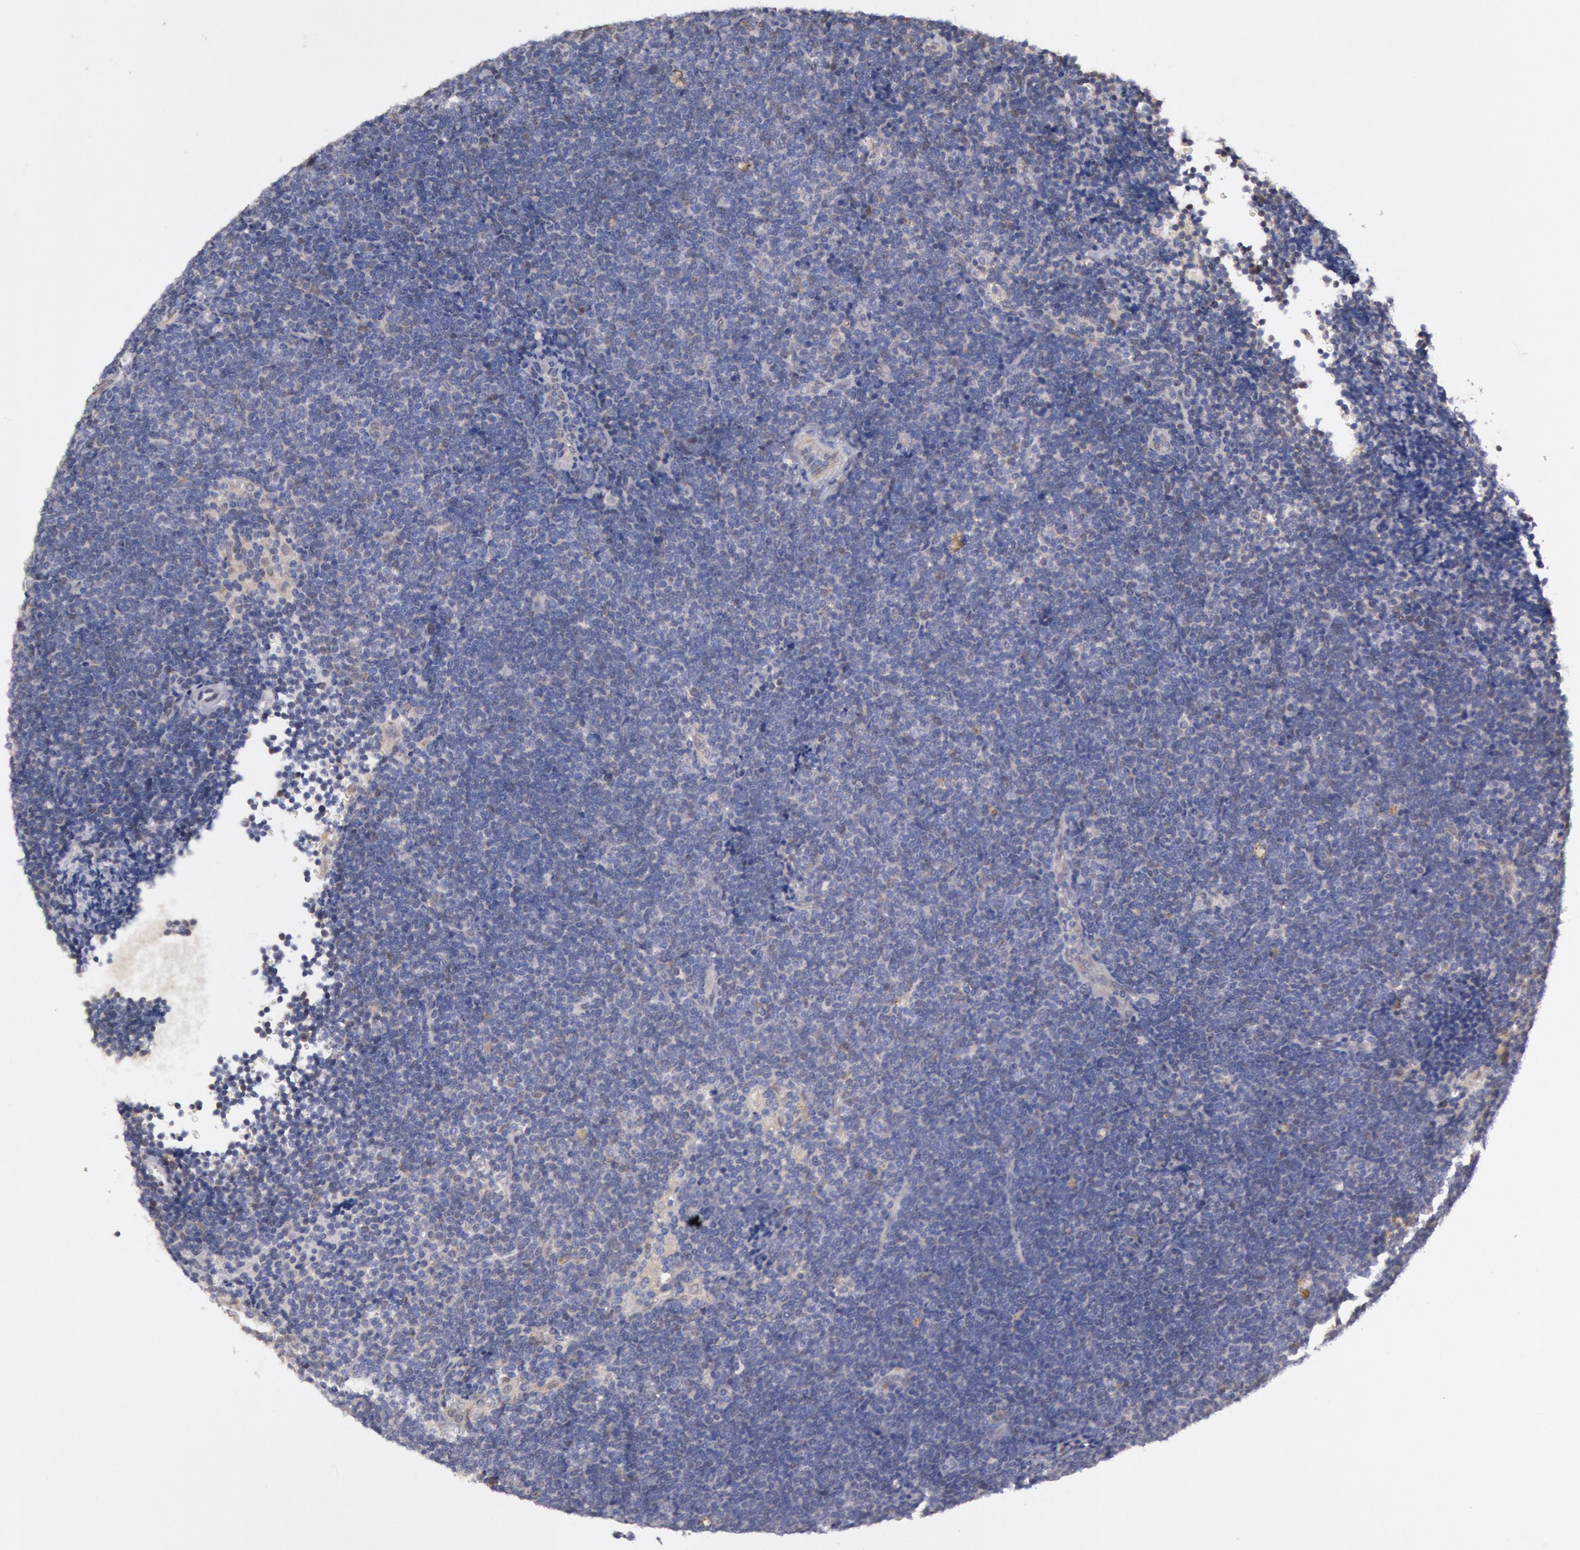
{"staining": {"intensity": "negative", "quantity": "none", "location": "none"}, "tissue": "lymphoma", "cell_type": "Tumor cells", "image_type": "cancer", "snomed": [{"axis": "morphology", "description": "Malignant lymphoma, non-Hodgkin's type, Low grade"}, {"axis": "topography", "description": "Lymph node"}], "caption": "Tumor cells are negative for brown protein staining in malignant lymphoma, non-Hodgkin's type (low-grade). (DAB IHC visualized using brightfield microscopy, high magnification).", "gene": "MPST", "patient": {"sex": "female", "age": 51}}